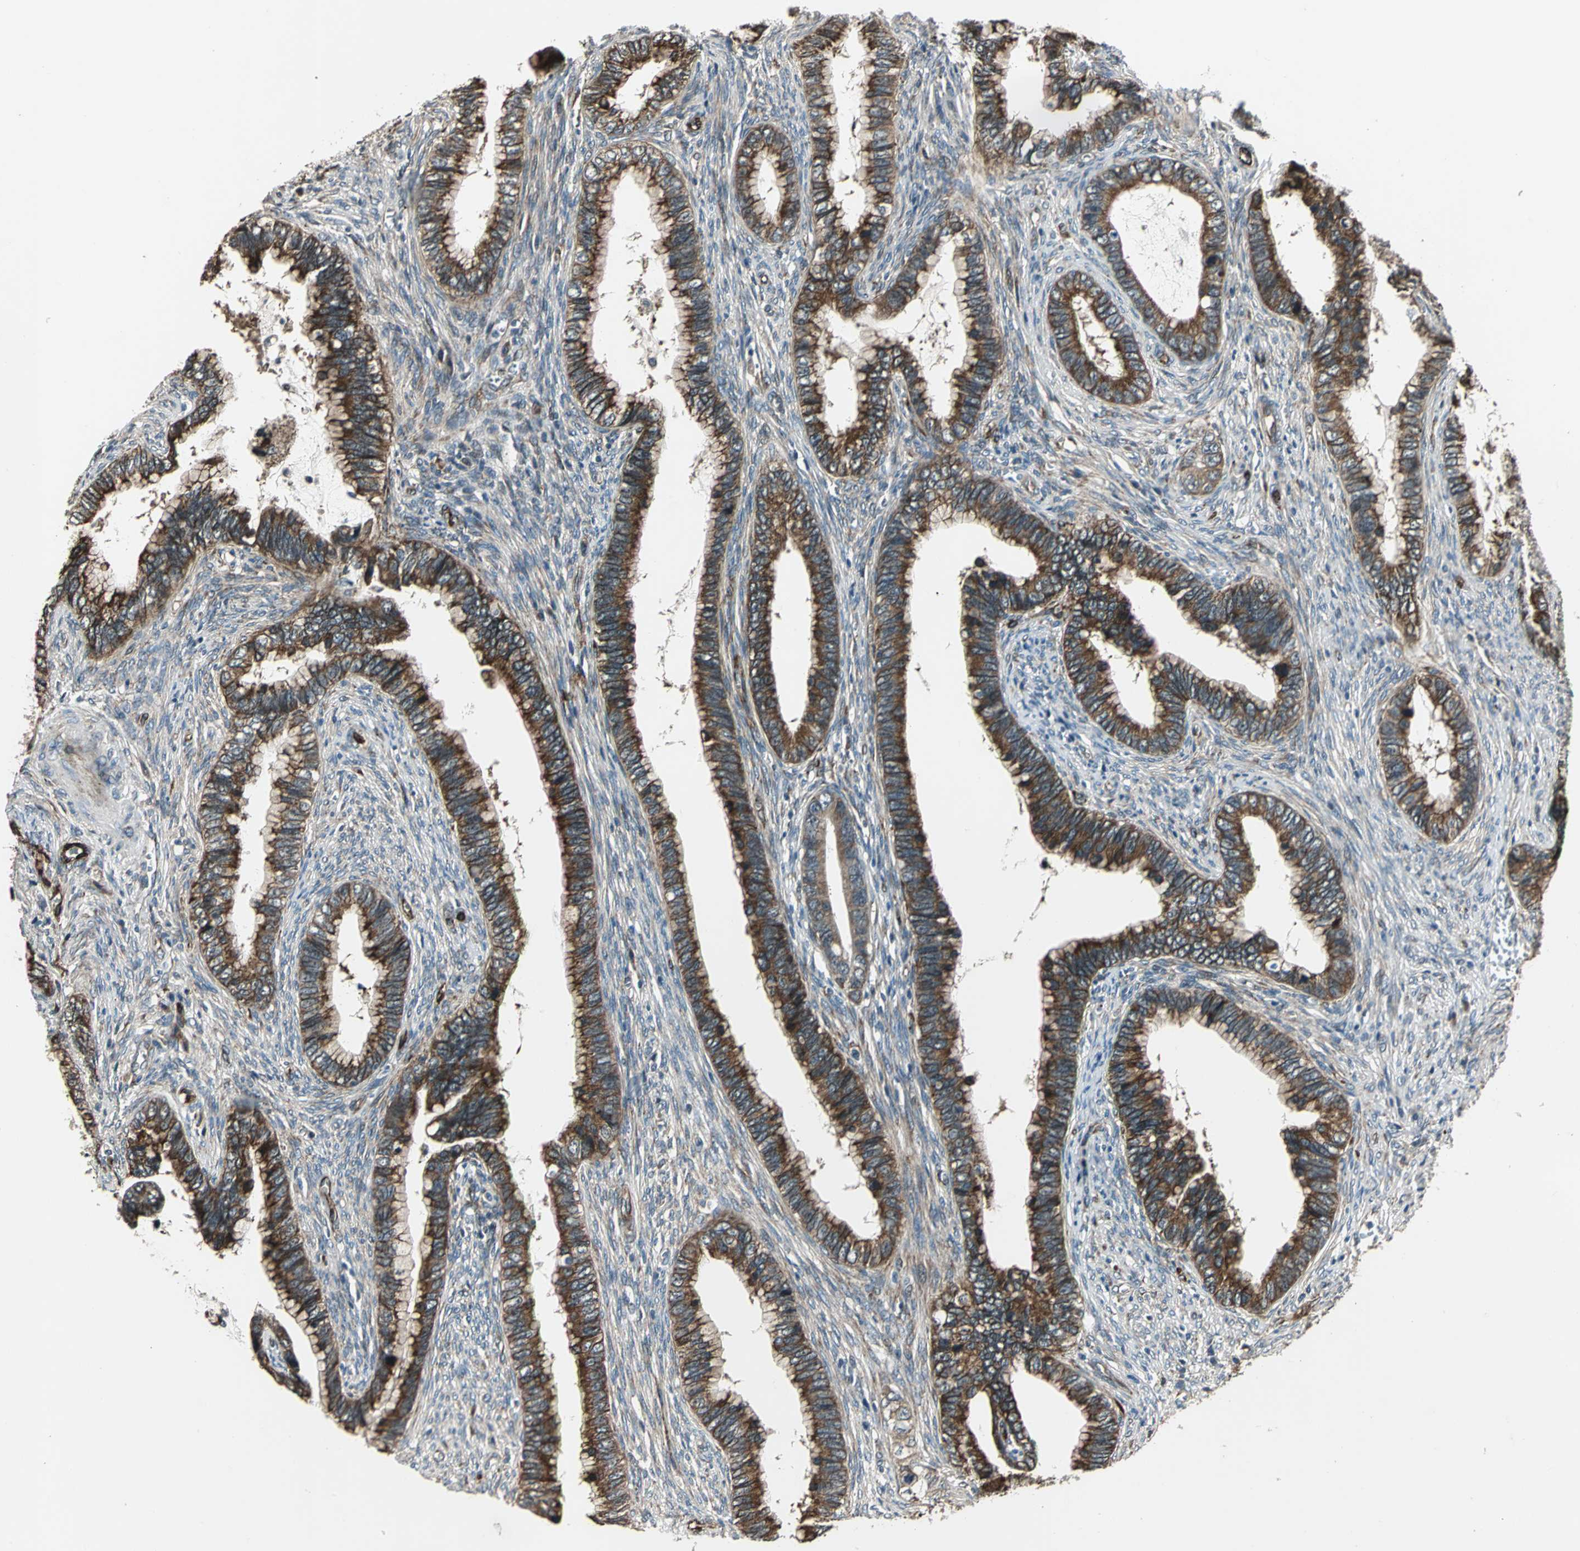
{"staining": {"intensity": "strong", "quantity": ">75%", "location": "cytoplasmic/membranous"}, "tissue": "cervical cancer", "cell_type": "Tumor cells", "image_type": "cancer", "snomed": [{"axis": "morphology", "description": "Adenocarcinoma, NOS"}, {"axis": "topography", "description": "Cervix"}], "caption": "Brown immunohistochemical staining in cervical cancer displays strong cytoplasmic/membranous staining in approximately >75% of tumor cells. Immunohistochemistry (ihc) stains the protein in brown and the nuclei are stained blue.", "gene": "EXD2", "patient": {"sex": "female", "age": 44}}